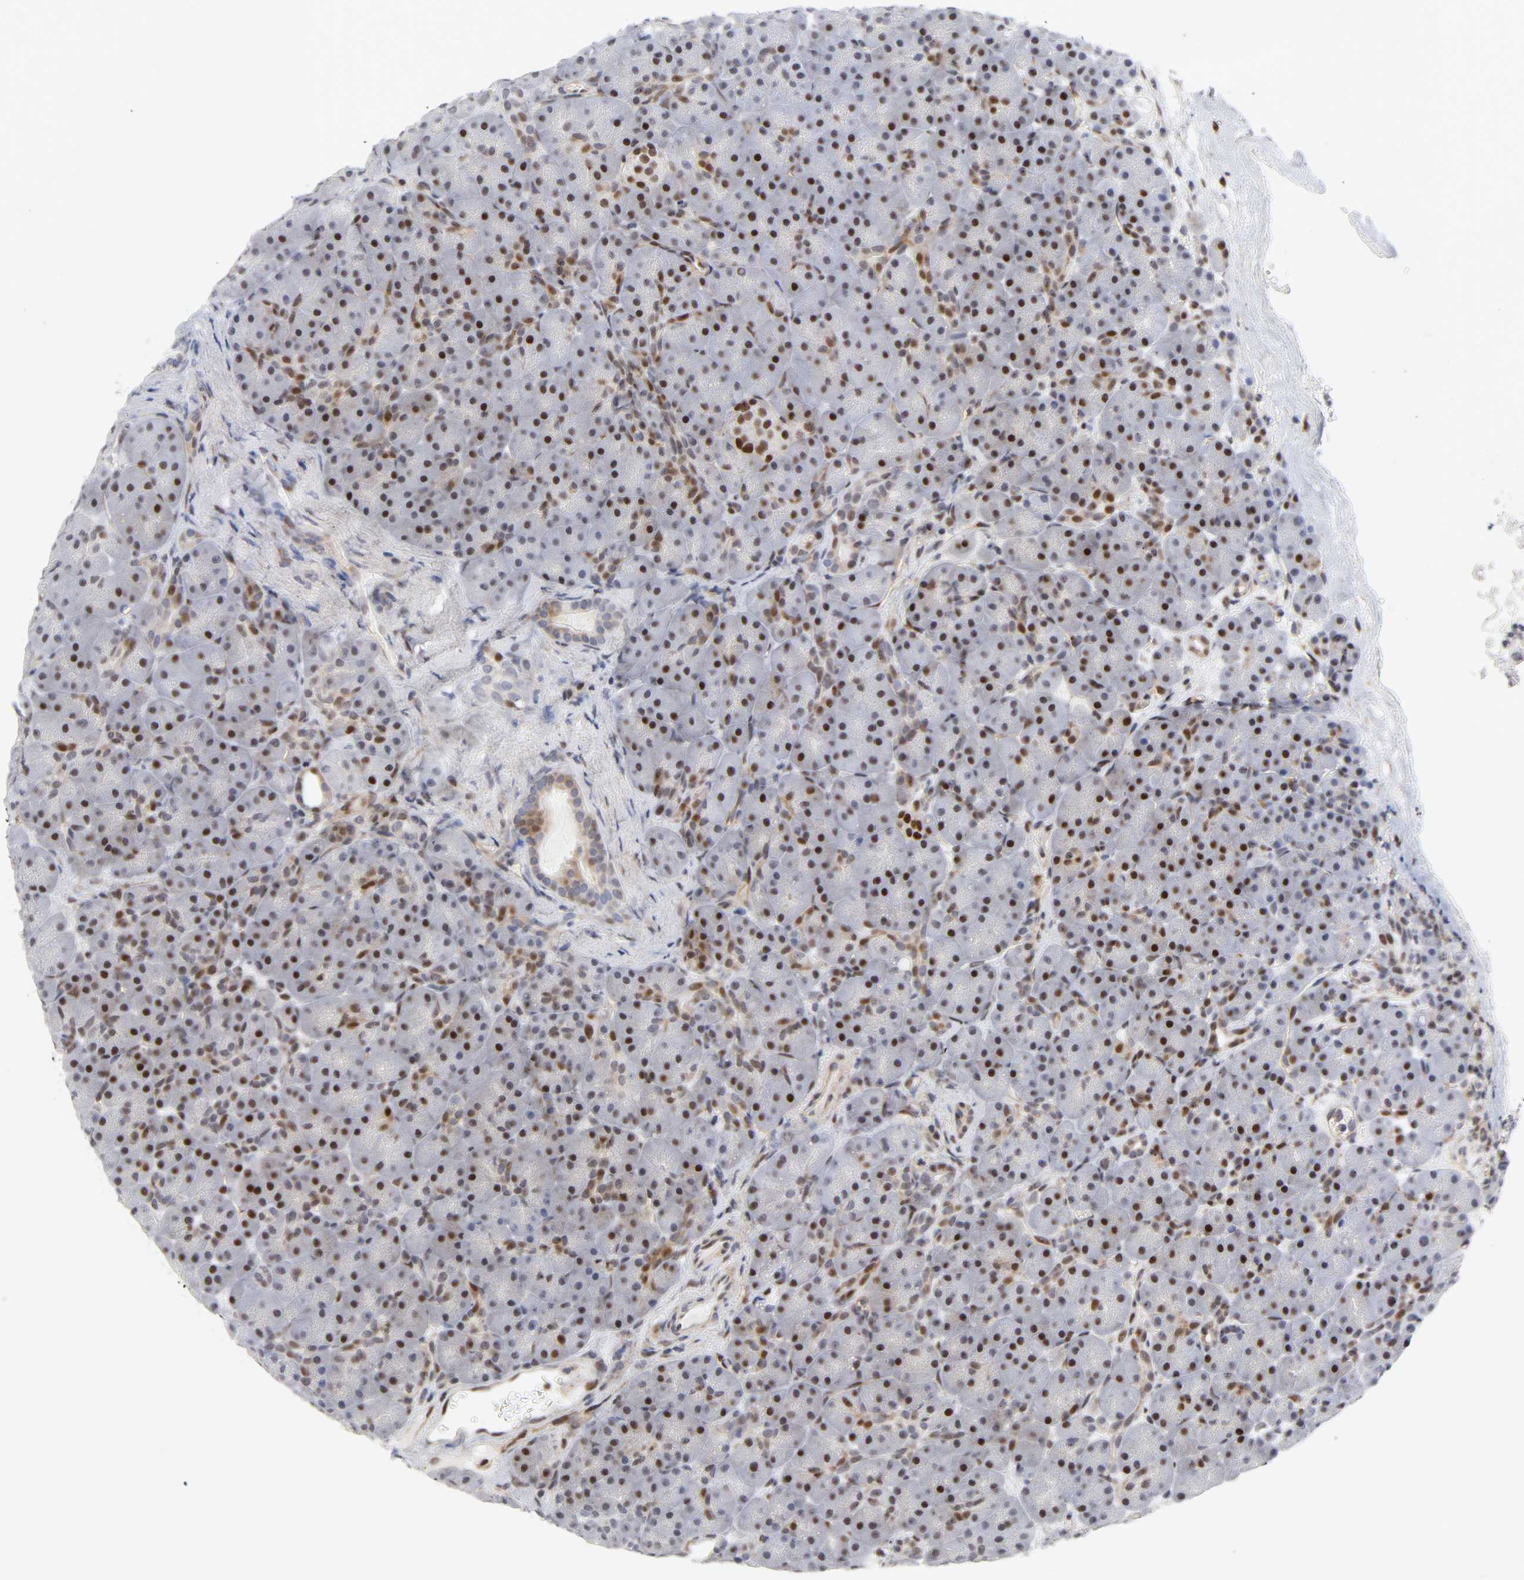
{"staining": {"intensity": "strong", "quantity": "25%-75%", "location": "nuclear"}, "tissue": "pancreas", "cell_type": "Exocrine glandular cells", "image_type": "normal", "snomed": [{"axis": "morphology", "description": "Normal tissue, NOS"}, {"axis": "topography", "description": "Pancreas"}], "caption": "Immunohistochemical staining of benign pancreas displays strong nuclear protein positivity in approximately 25%-75% of exocrine glandular cells.", "gene": "STK38", "patient": {"sex": "male", "age": 66}}